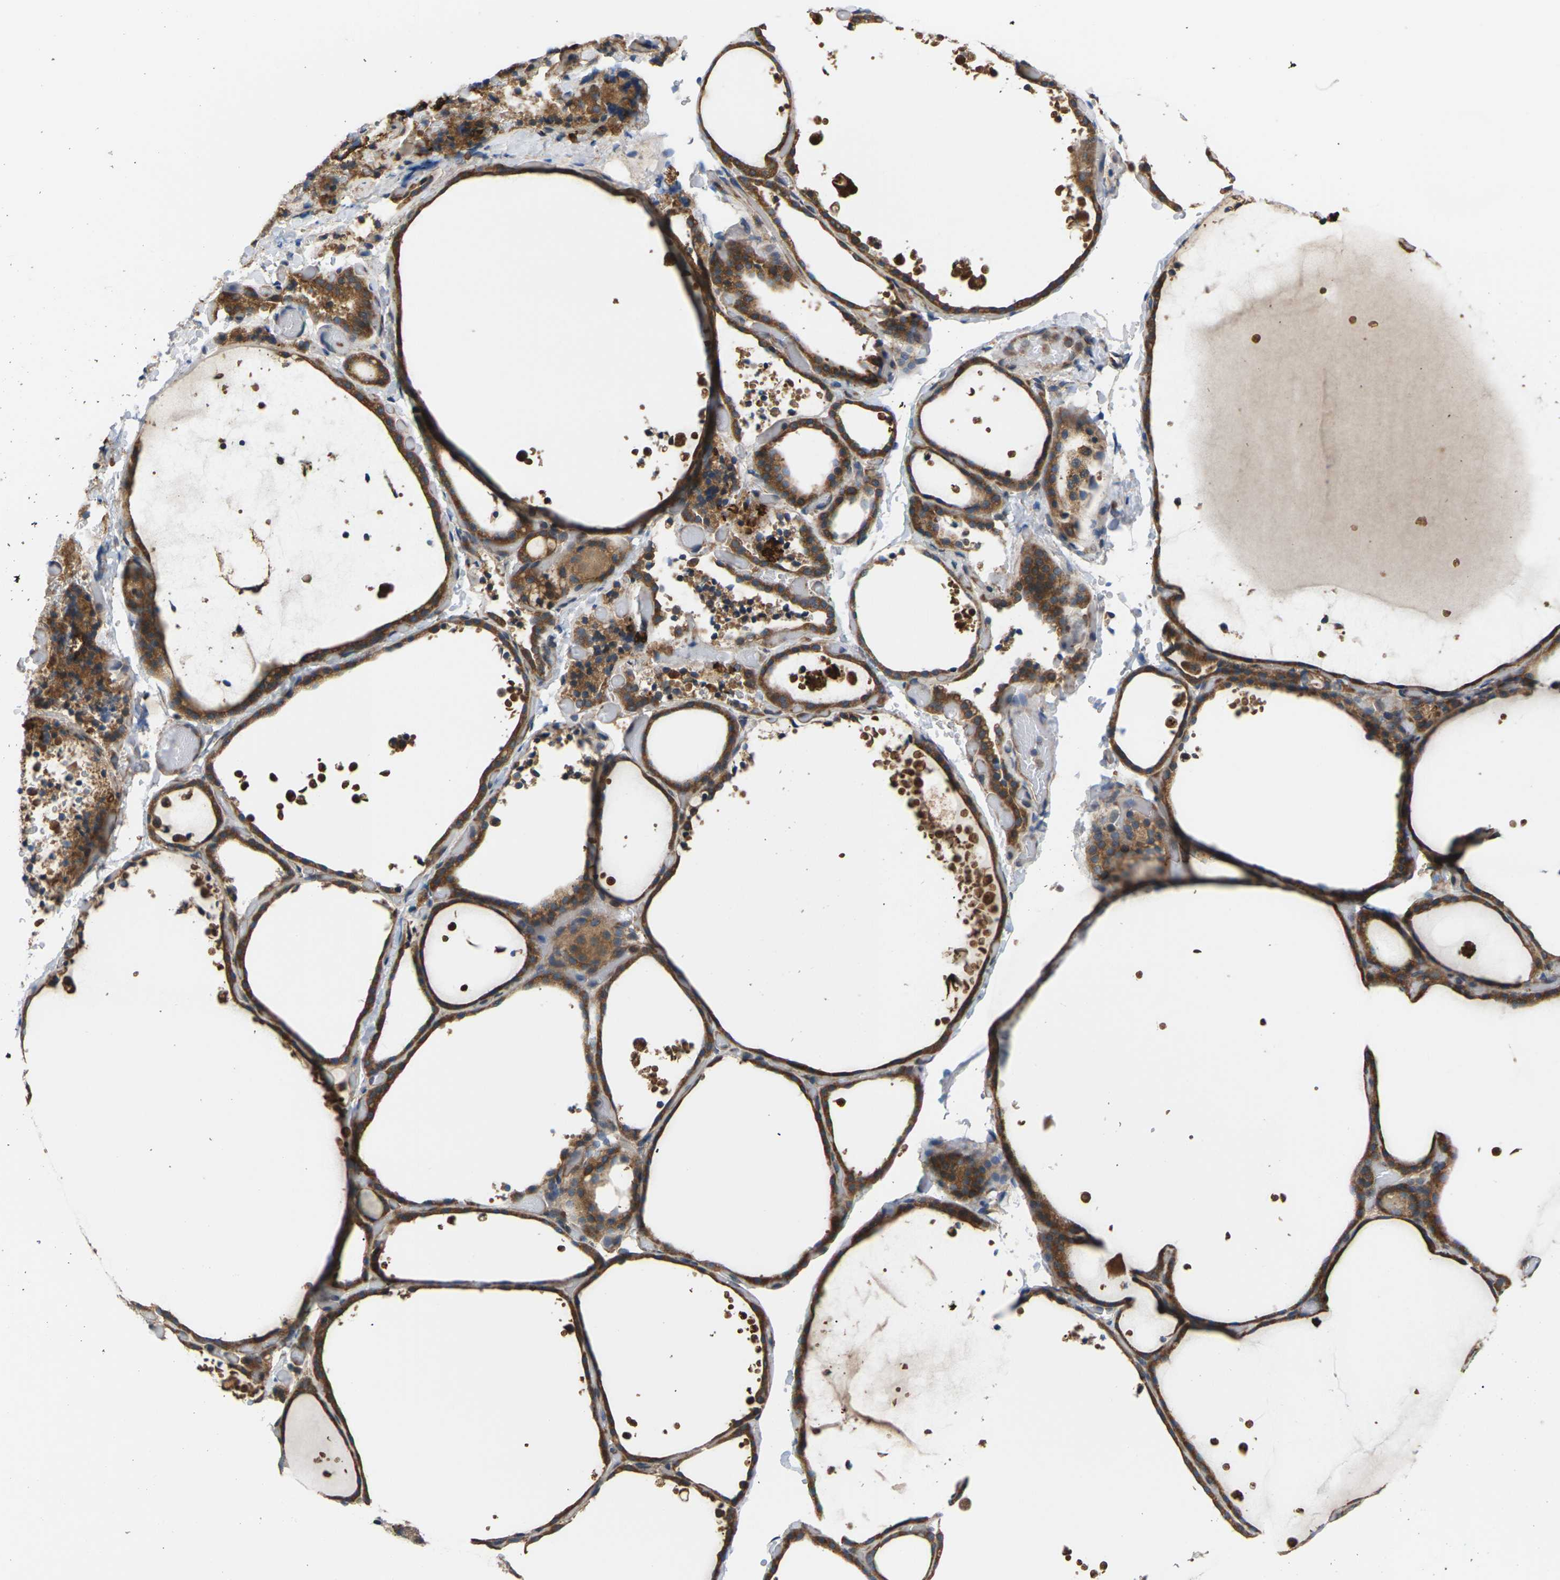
{"staining": {"intensity": "moderate", "quantity": ">75%", "location": "cytoplasmic/membranous"}, "tissue": "thyroid gland", "cell_type": "Glandular cells", "image_type": "normal", "snomed": [{"axis": "morphology", "description": "Normal tissue, NOS"}, {"axis": "topography", "description": "Thyroid gland"}], "caption": "Protein expression by immunohistochemistry (IHC) reveals moderate cytoplasmic/membranous positivity in about >75% of glandular cells in normal thyroid gland. (DAB (3,3'-diaminobenzidine) = brown stain, brightfield microscopy at high magnification).", "gene": "NRAS", "patient": {"sex": "female", "age": 44}}